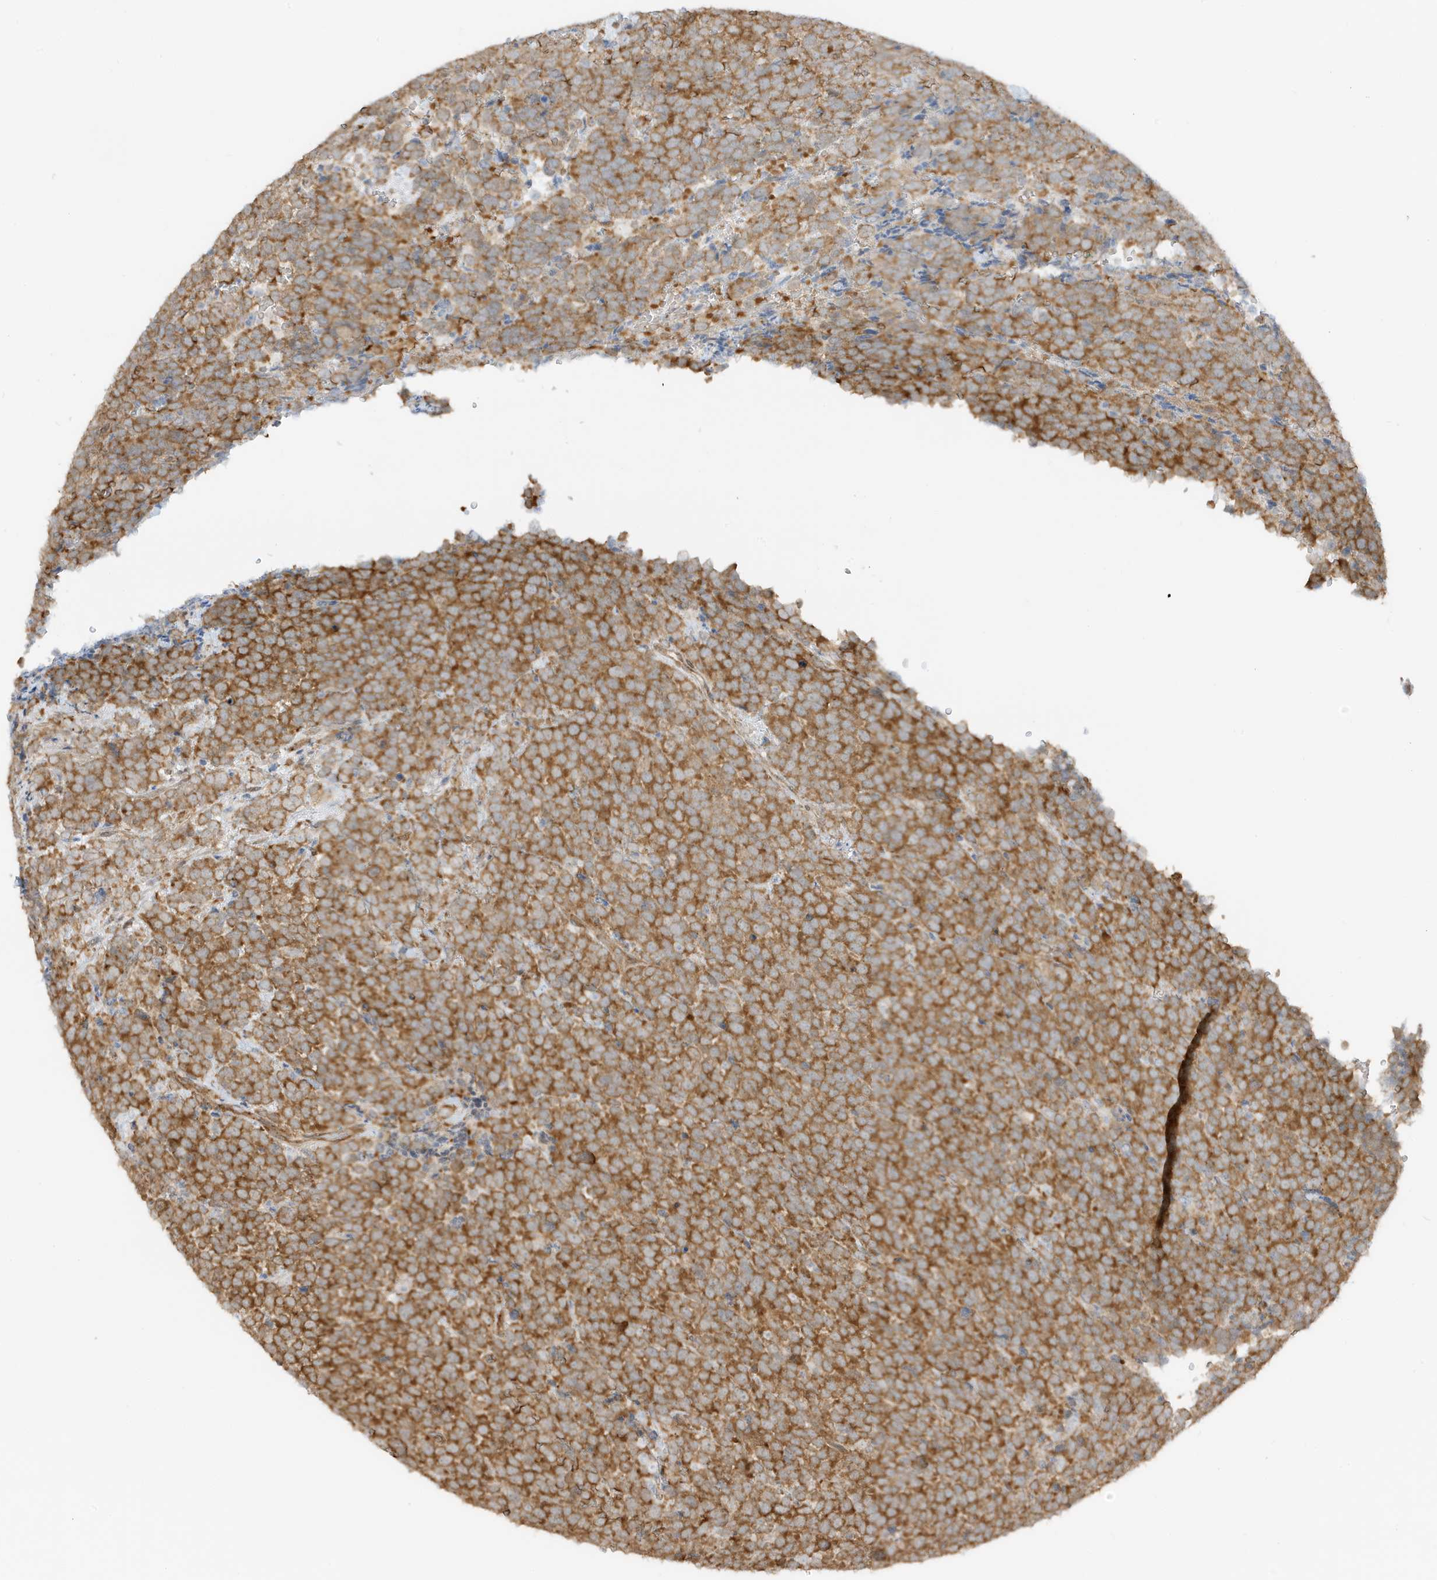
{"staining": {"intensity": "moderate", "quantity": ">75%", "location": "cytoplasmic/membranous"}, "tissue": "urothelial cancer", "cell_type": "Tumor cells", "image_type": "cancer", "snomed": [{"axis": "morphology", "description": "Urothelial carcinoma, High grade"}, {"axis": "topography", "description": "Urinary bladder"}], "caption": "DAB immunohistochemical staining of high-grade urothelial carcinoma displays moderate cytoplasmic/membranous protein positivity in approximately >75% of tumor cells.", "gene": "UBAP2L", "patient": {"sex": "female", "age": 82}}